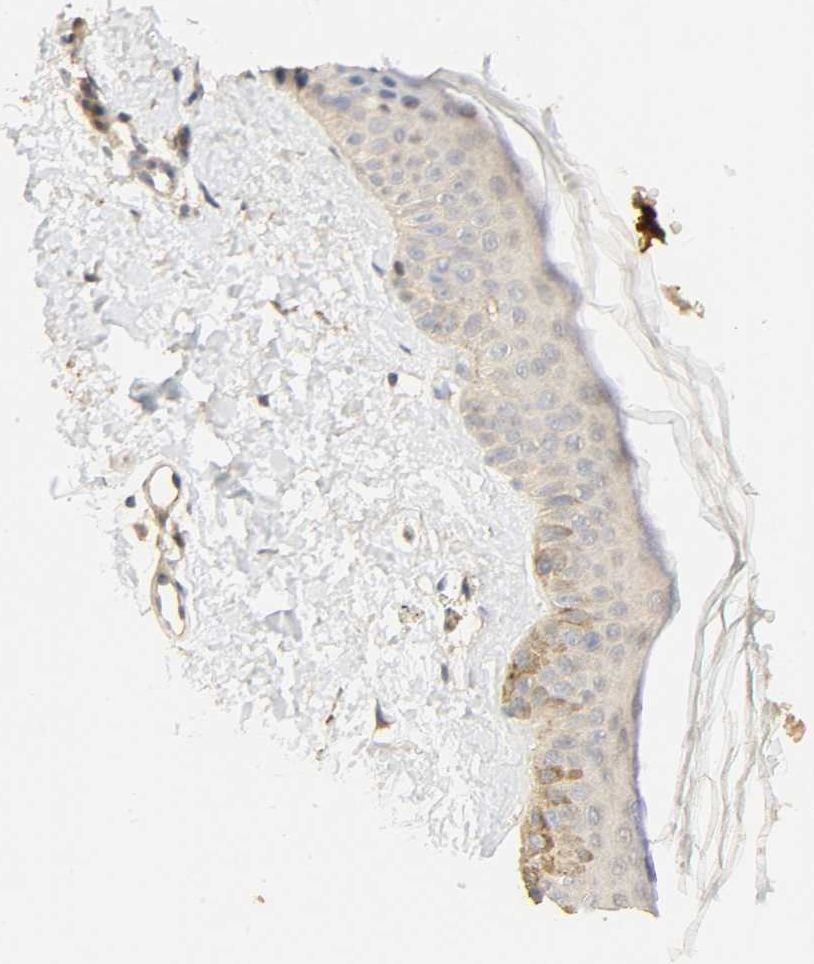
{"staining": {"intensity": "weak", "quantity": ">75%", "location": "cytoplasmic/membranous"}, "tissue": "skin", "cell_type": "Fibroblasts", "image_type": "normal", "snomed": [{"axis": "morphology", "description": "Normal tissue, NOS"}, {"axis": "topography", "description": "Skin"}], "caption": "This is an image of immunohistochemistry (IHC) staining of unremarkable skin, which shows weak expression in the cytoplasmic/membranous of fibroblasts.", "gene": "CACNA1G", "patient": {"sex": "female", "age": 56}}